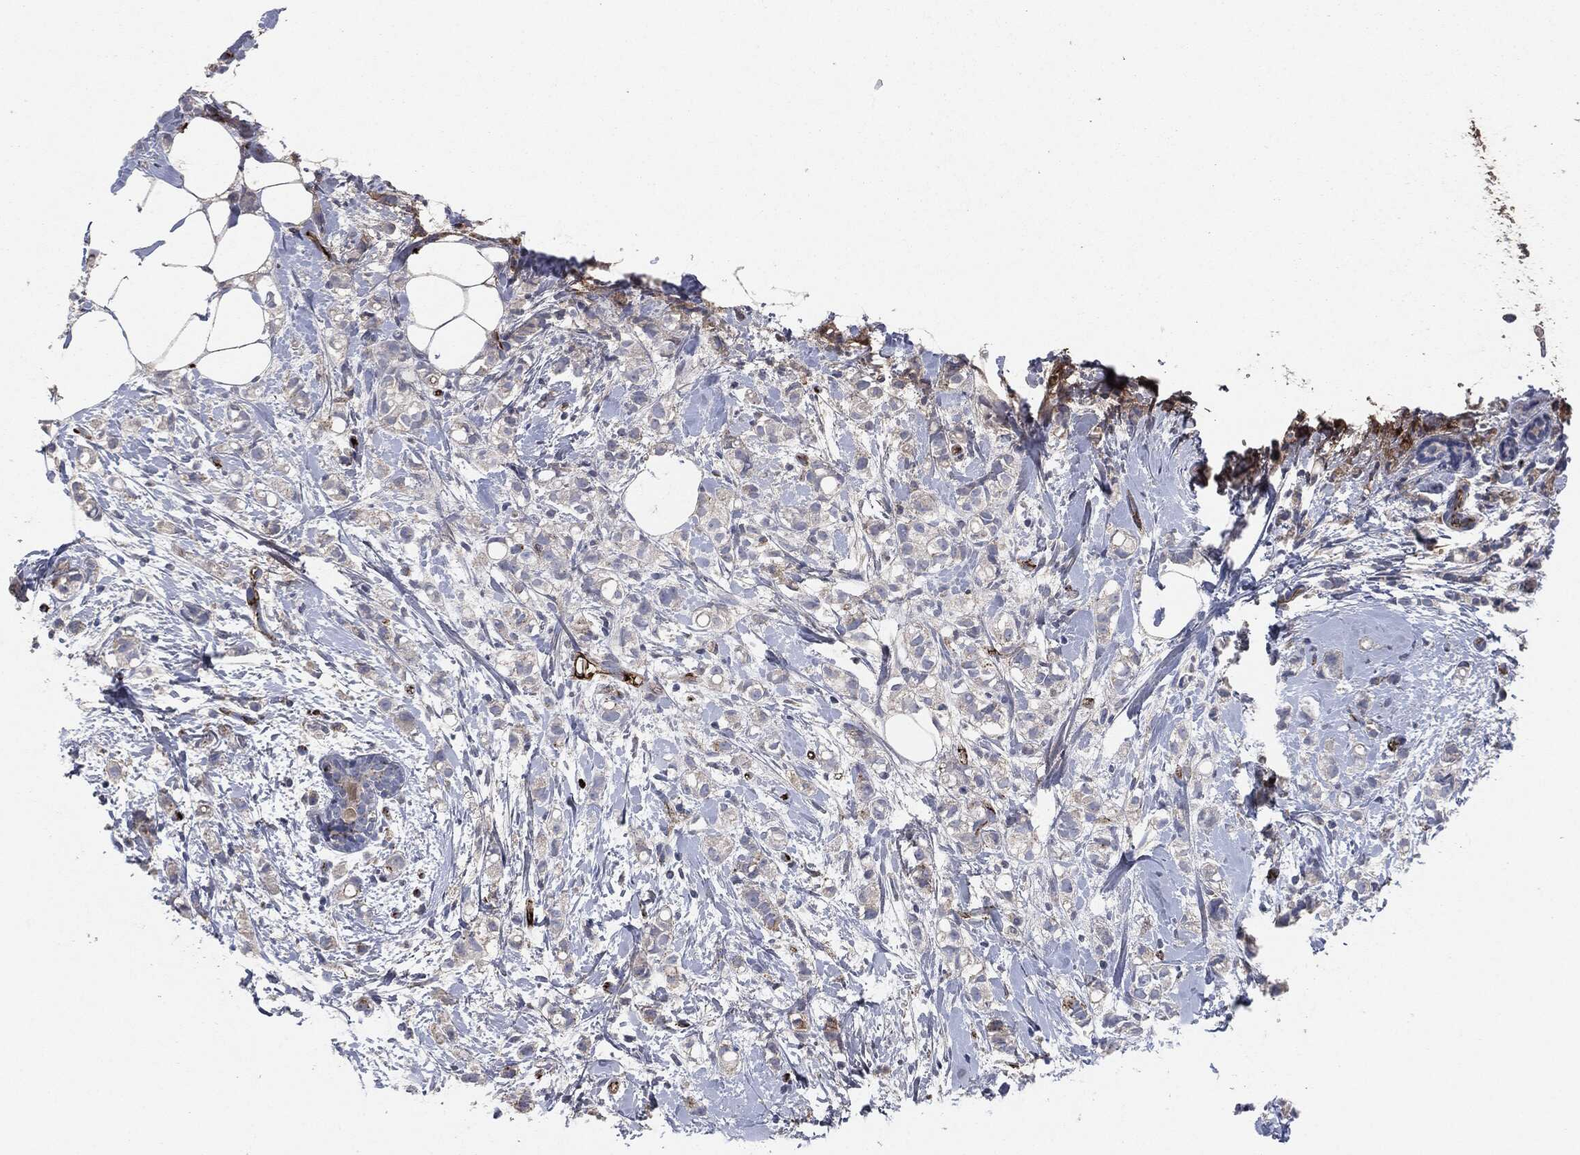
{"staining": {"intensity": "negative", "quantity": "none", "location": "none"}, "tissue": "breast cancer", "cell_type": "Tumor cells", "image_type": "cancer", "snomed": [{"axis": "morphology", "description": "Normal tissue, NOS"}, {"axis": "morphology", "description": "Duct carcinoma"}, {"axis": "topography", "description": "Breast"}], "caption": "The photomicrograph reveals no staining of tumor cells in breast cancer. (DAB (3,3'-diaminobenzidine) IHC with hematoxylin counter stain).", "gene": "APOB", "patient": {"sex": "female", "age": 44}}